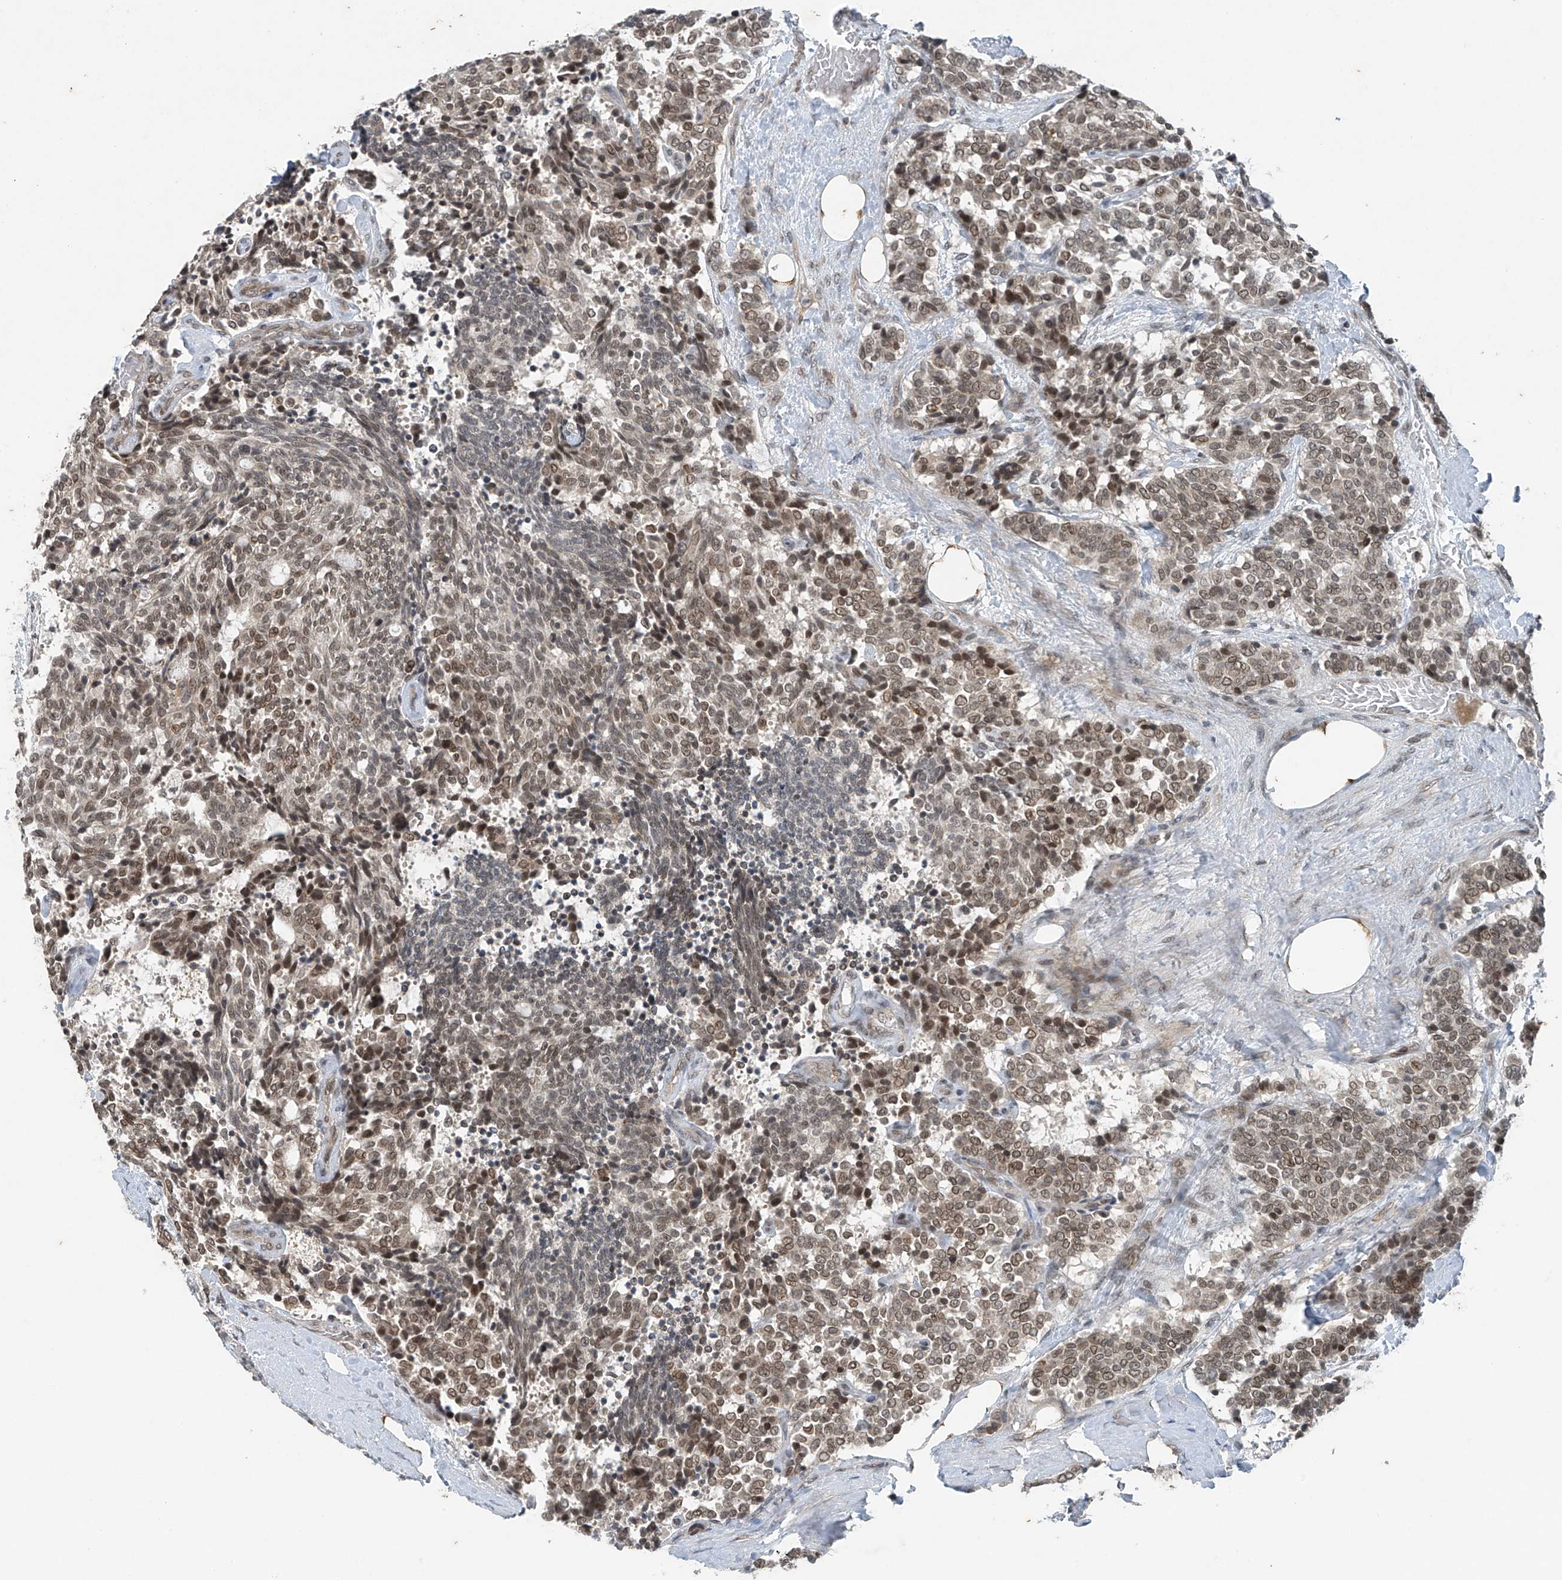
{"staining": {"intensity": "moderate", "quantity": ">75%", "location": "nuclear"}, "tissue": "carcinoid", "cell_type": "Tumor cells", "image_type": "cancer", "snomed": [{"axis": "morphology", "description": "Carcinoid, malignant, NOS"}, {"axis": "topography", "description": "Pancreas"}], "caption": "There is medium levels of moderate nuclear staining in tumor cells of malignant carcinoid, as demonstrated by immunohistochemical staining (brown color).", "gene": "TAF8", "patient": {"sex": "female", "age": 54}}